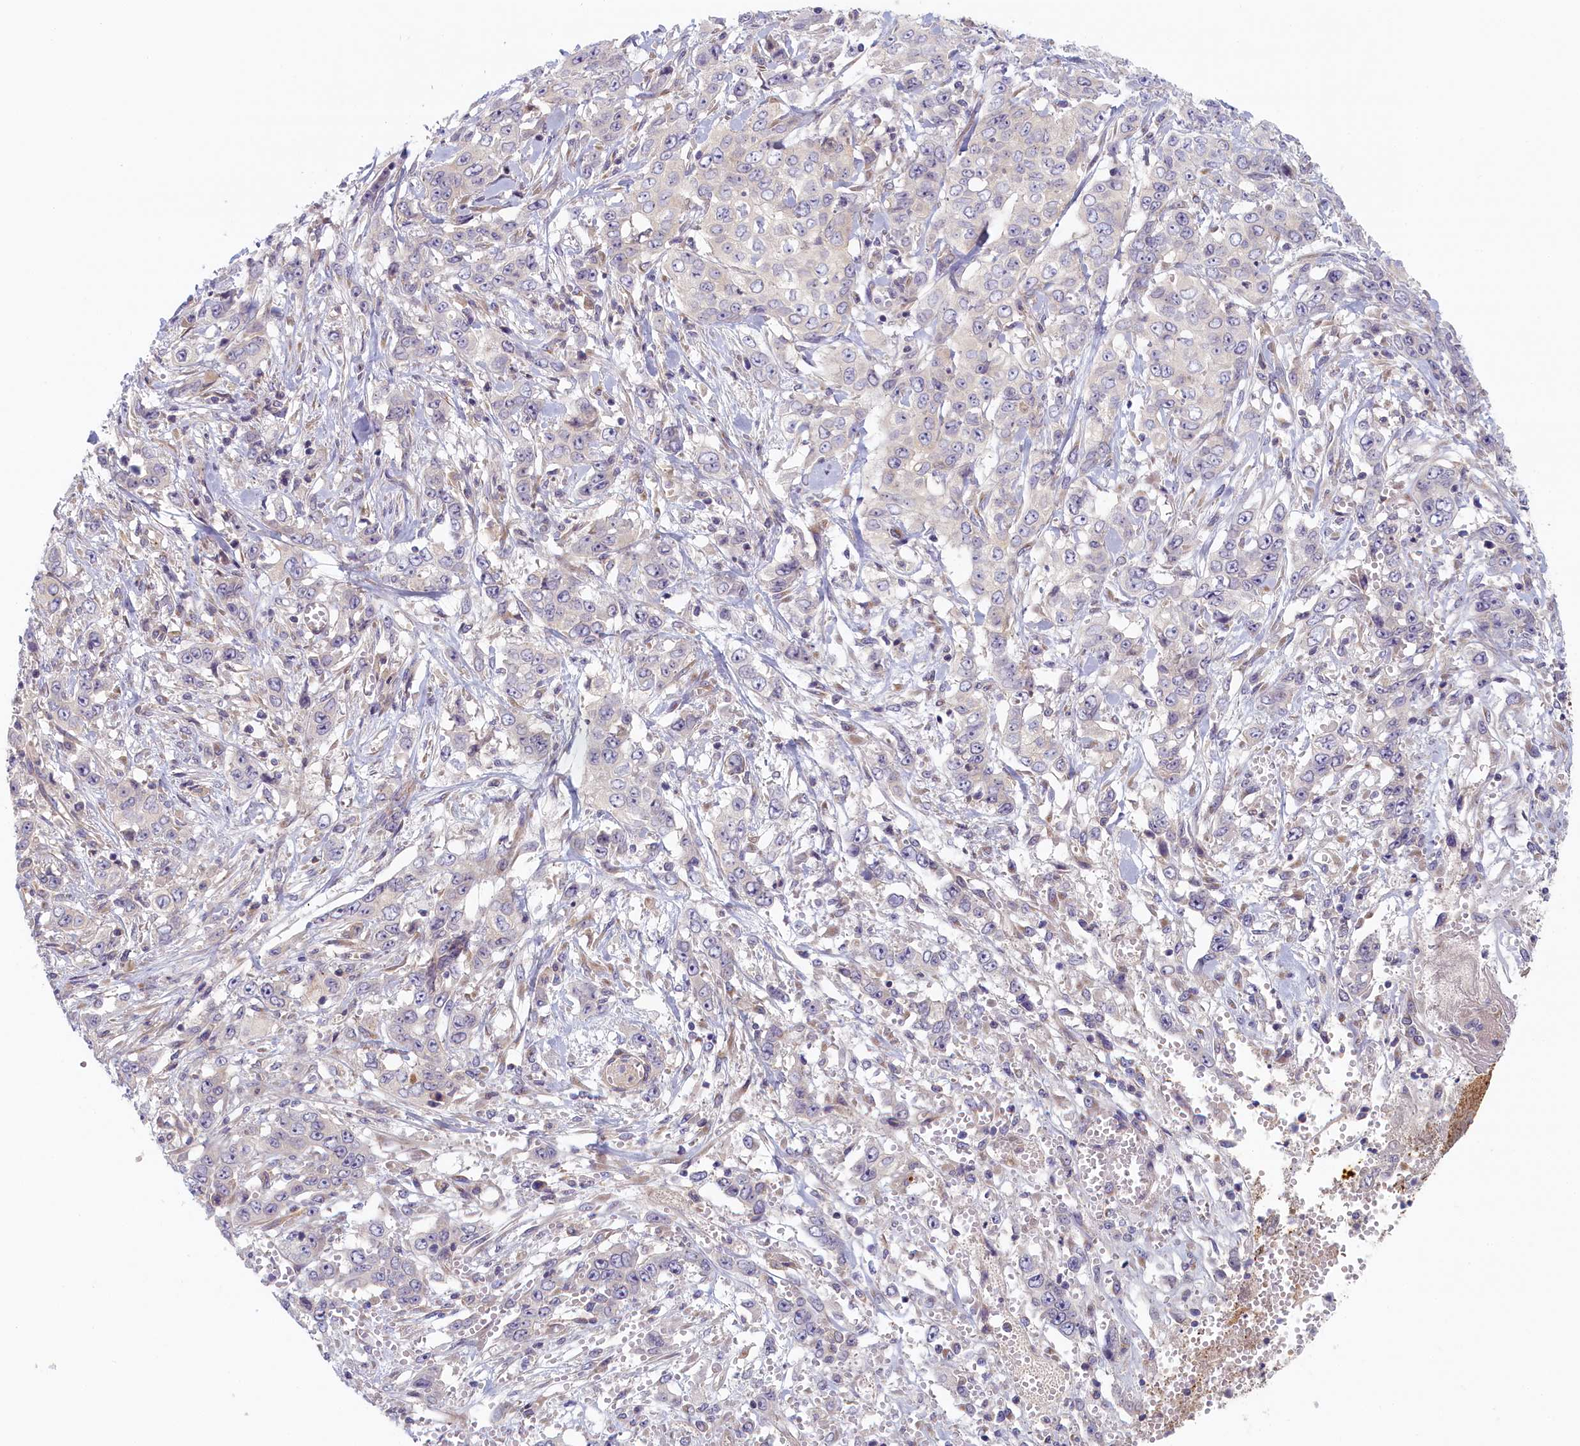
{"staining": {"intensity": "negative", "quantity": "none", "location": "none"}, "tissue": "stomach cancer", "cell_type": "Tumor cells", "image_type": "cancer", "snomed": [{"axis": "morphology", "description": "Adenocarcinoma, NOS"}, {"axis": "topography", "description": "Stomach, upper"}], "caption": "The photomicrograph reveals no staining of tumor cells in adenocarcinoma (stomach).", "gene": "STX16", "patient": {"sex": "male", "age": 62}}